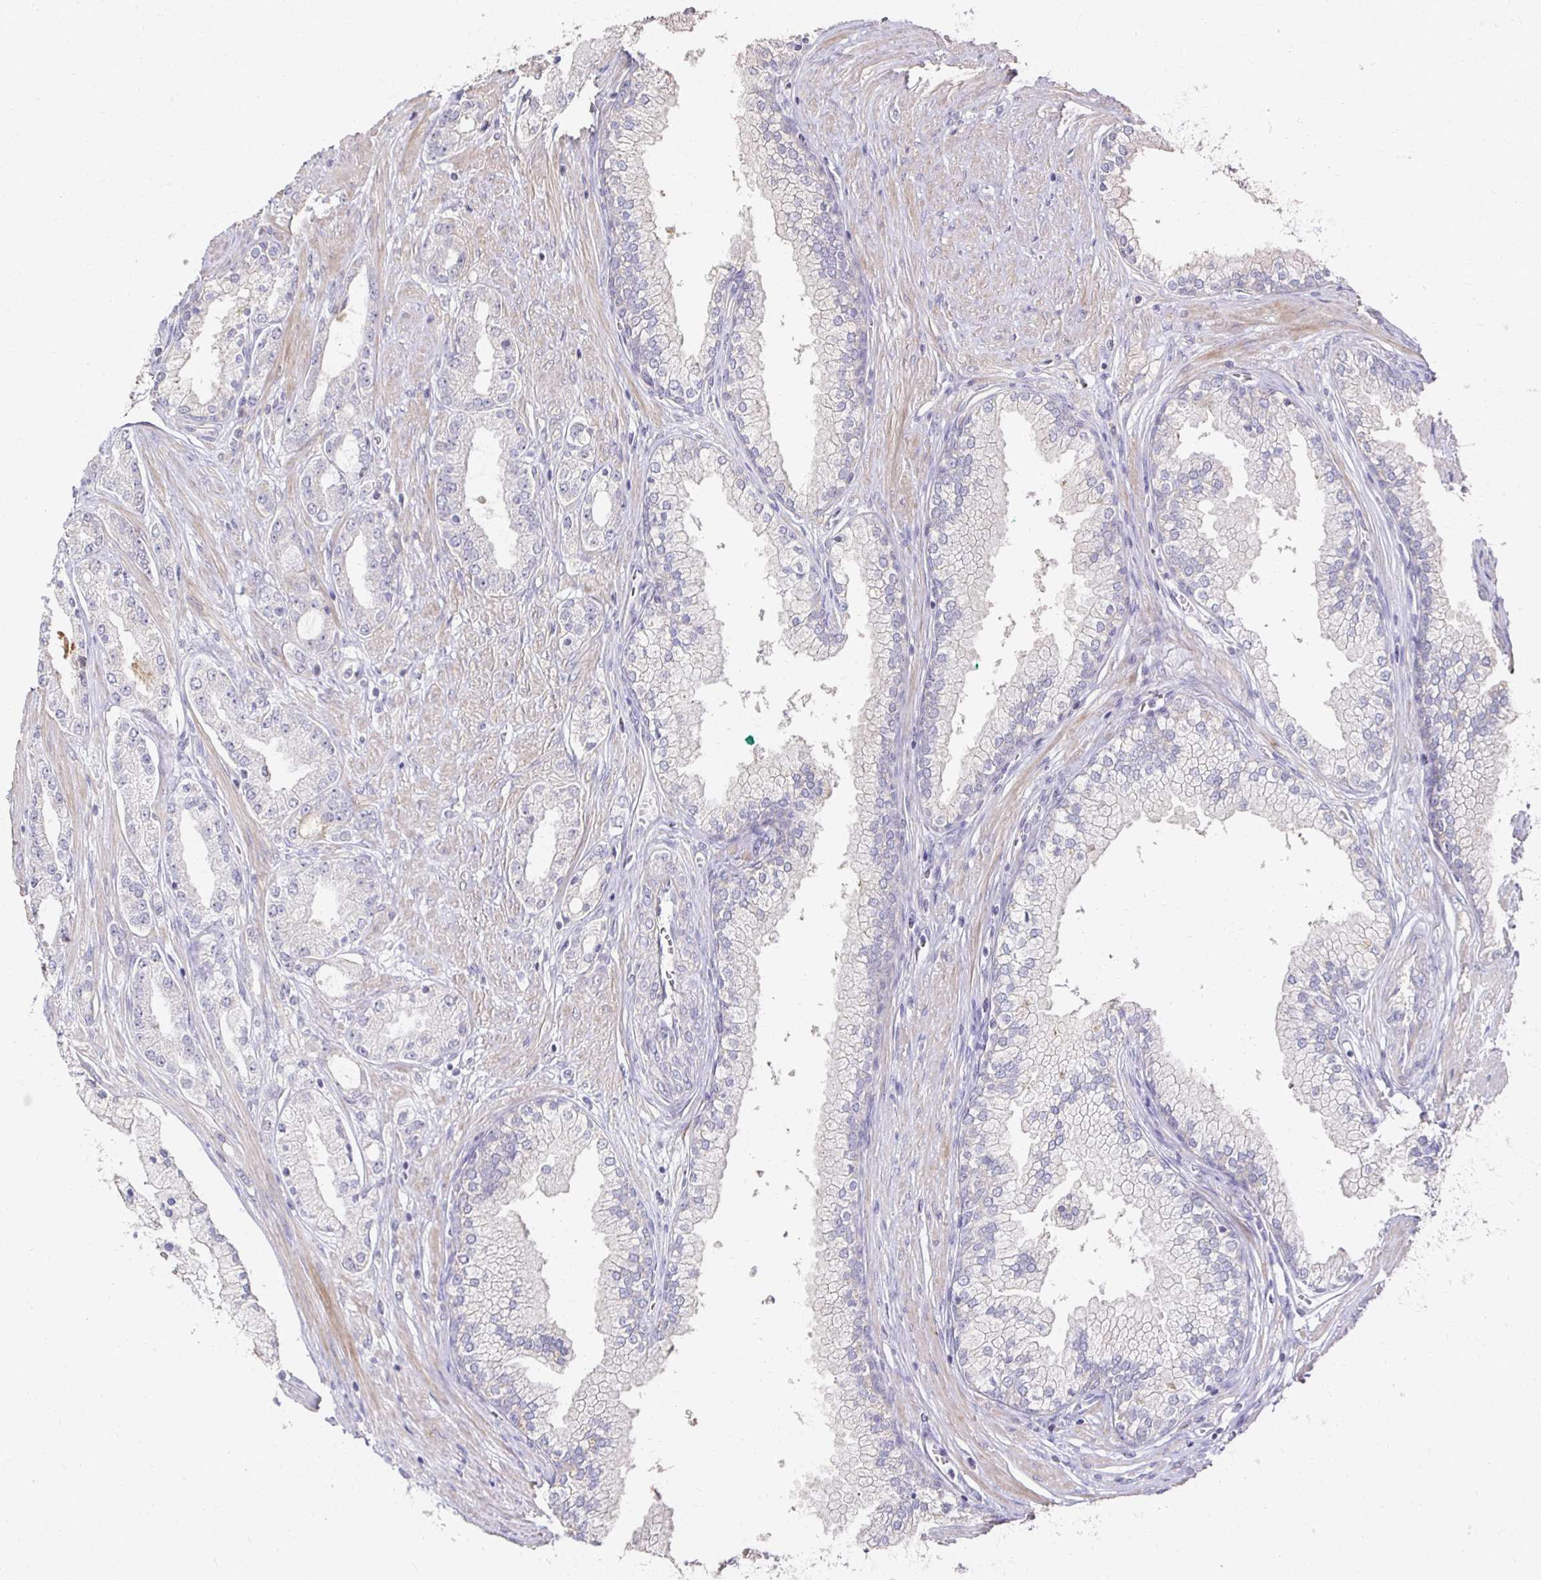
{"staining": {"intensity": "negative", "quantity": "none", "location": "none"}, "tissue": "prostate cancer", "cell_type": "Tumor cells", "image_type": "cancer", "snomed": [{"axis": "morphology", "description": "Adenocarcinoma, High grade"}, {"axis": "topography", "description": "Prostate"}], "caption": "High power microscopy image of an IHC photomicrograph of prostate cancer, revealing no significant positivity in tumor cells.", "gene": "ZNF727", "patient": {"sex": "male", "age": 66}}